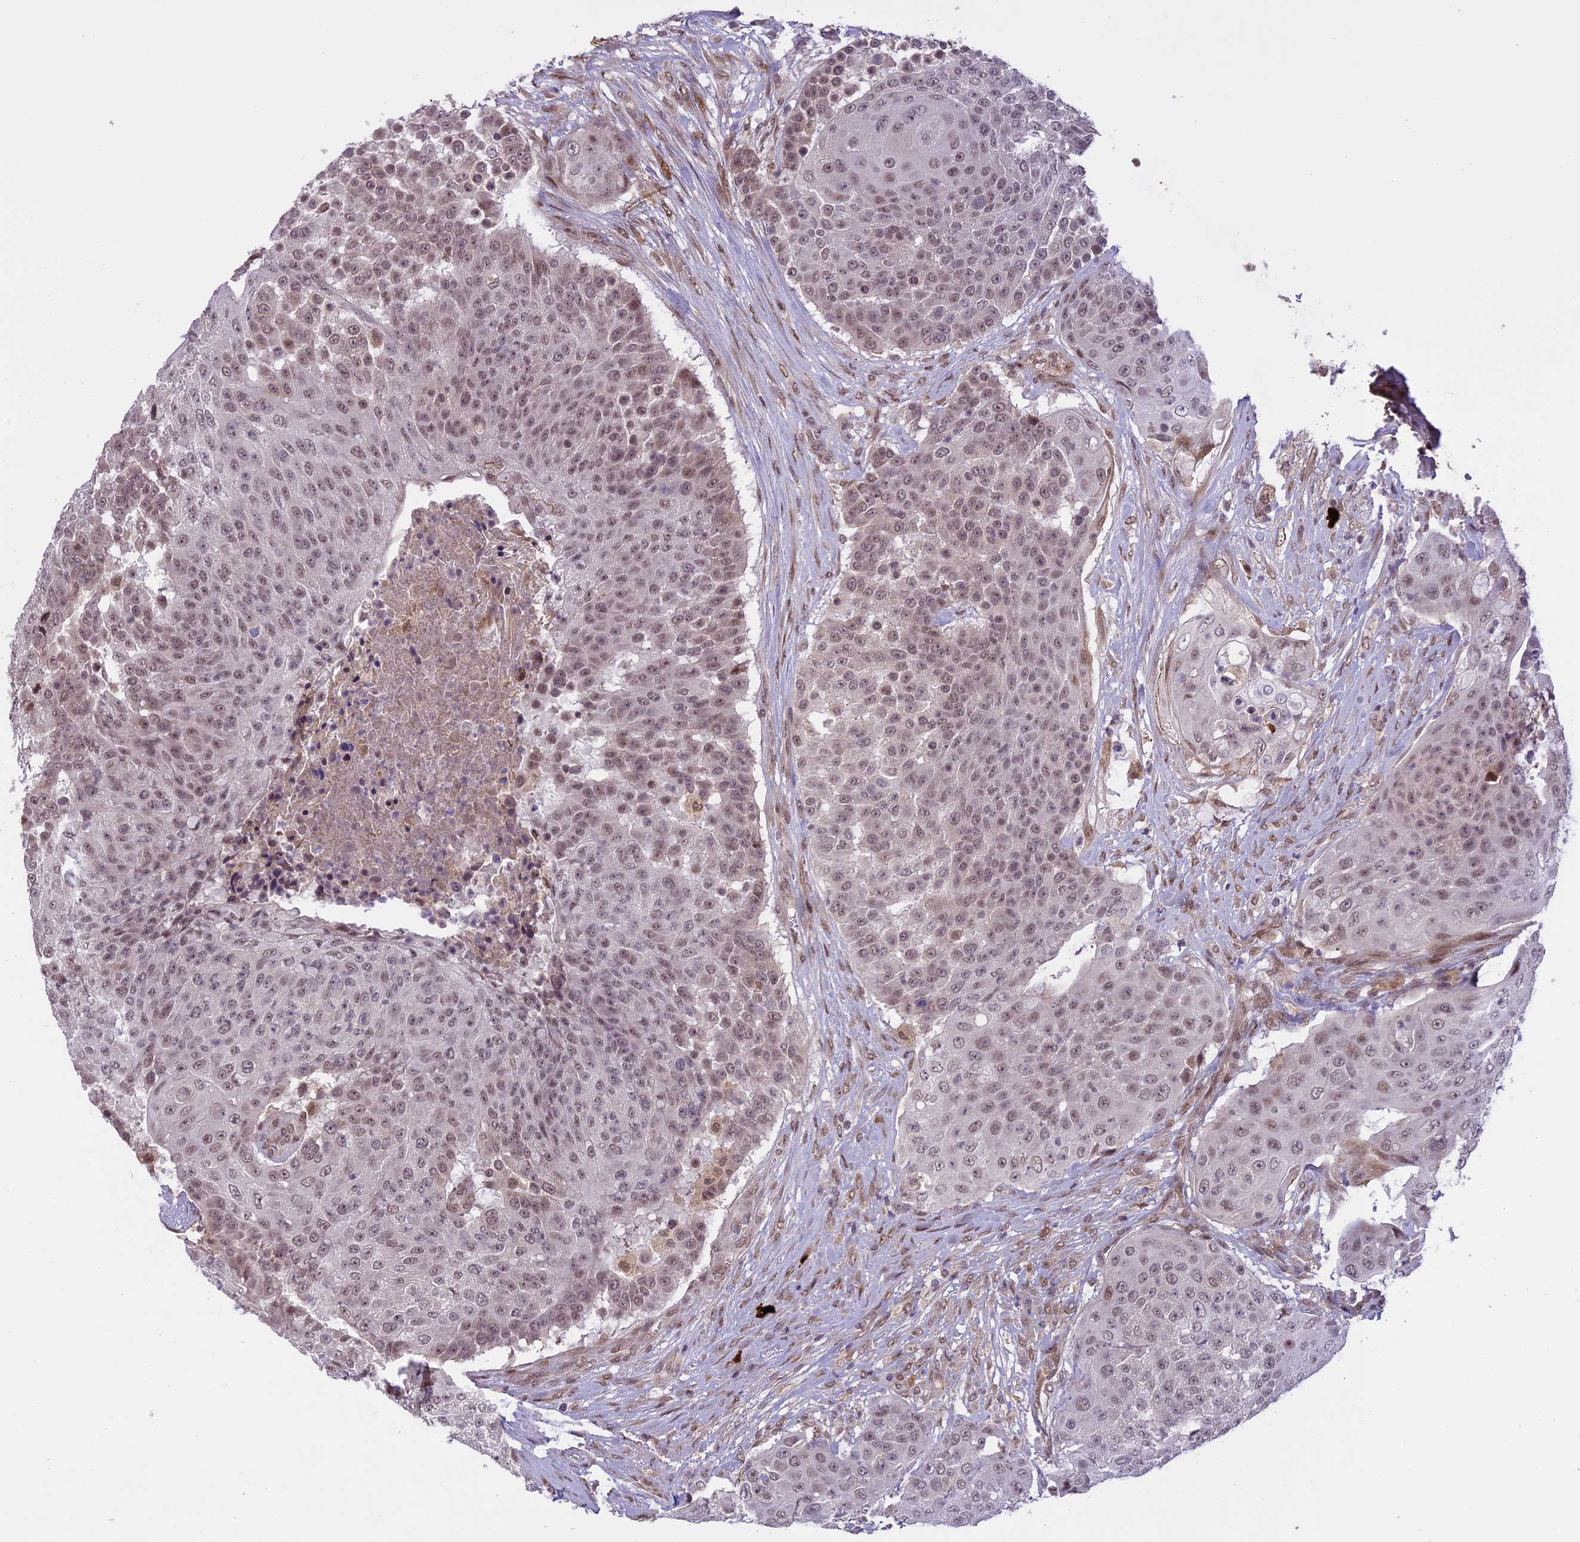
{"staining": {"intensity": "weak", "quantity": "<25%", "location": "nuclear"}, "tissue": "urothelial cancer", "cell_type": "Tumor cells", "image_type": "cancer", "snomed": [{"axis": "morphology", "description": "Urothelial carcinoma, High grade"}, {"axis": "topography", "description": "Urinary bladder"}], "caption": "This is a photomicrograph of immunohistochemistry (IHC) staining of urothelial carcinoma (high-grade), which shows no staining in tumor cells.", "gene": "PRELID2", "patient": {"sex": "female", "age": 63}}